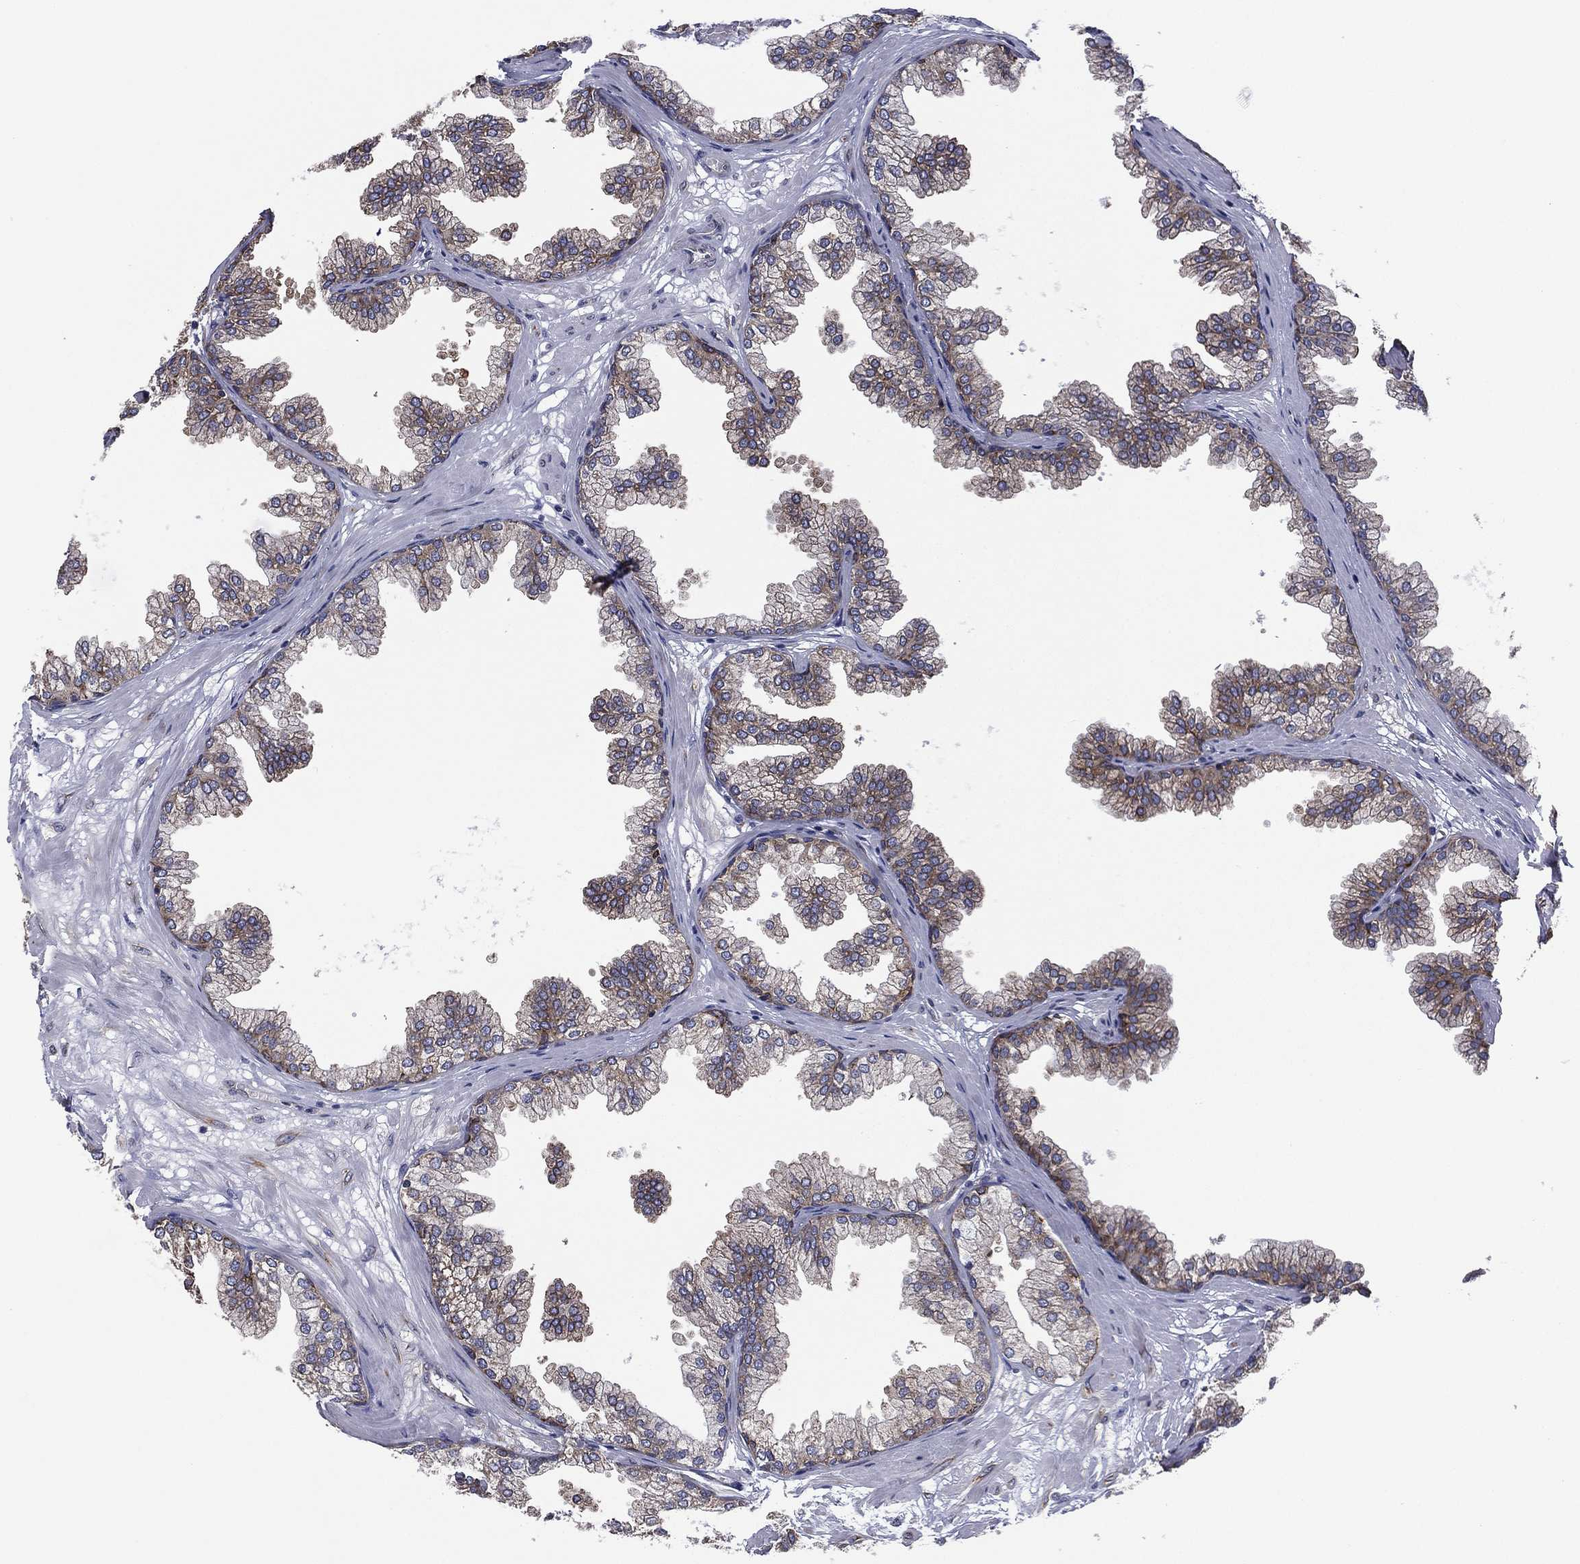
{"staining": {"intensity": "moderate", "quantity": ">75%", "location": "cytoplasmic/membranous"}, "tissue": "prostate", "cell_type": "Glandular cells", "image_type": "normal", "snomed": [{"axis": "morphology", "description": "Normal tissue, NOS"}, {"axis": "topography", "description": "Prostate"}], "caption": "Moderate cytoplasmic/membranous protein staining is appreciated in approximately >75% of glandular cells in prostate.", "gene": "FARSA", "patient": {"sex": "male", "age": 37}}